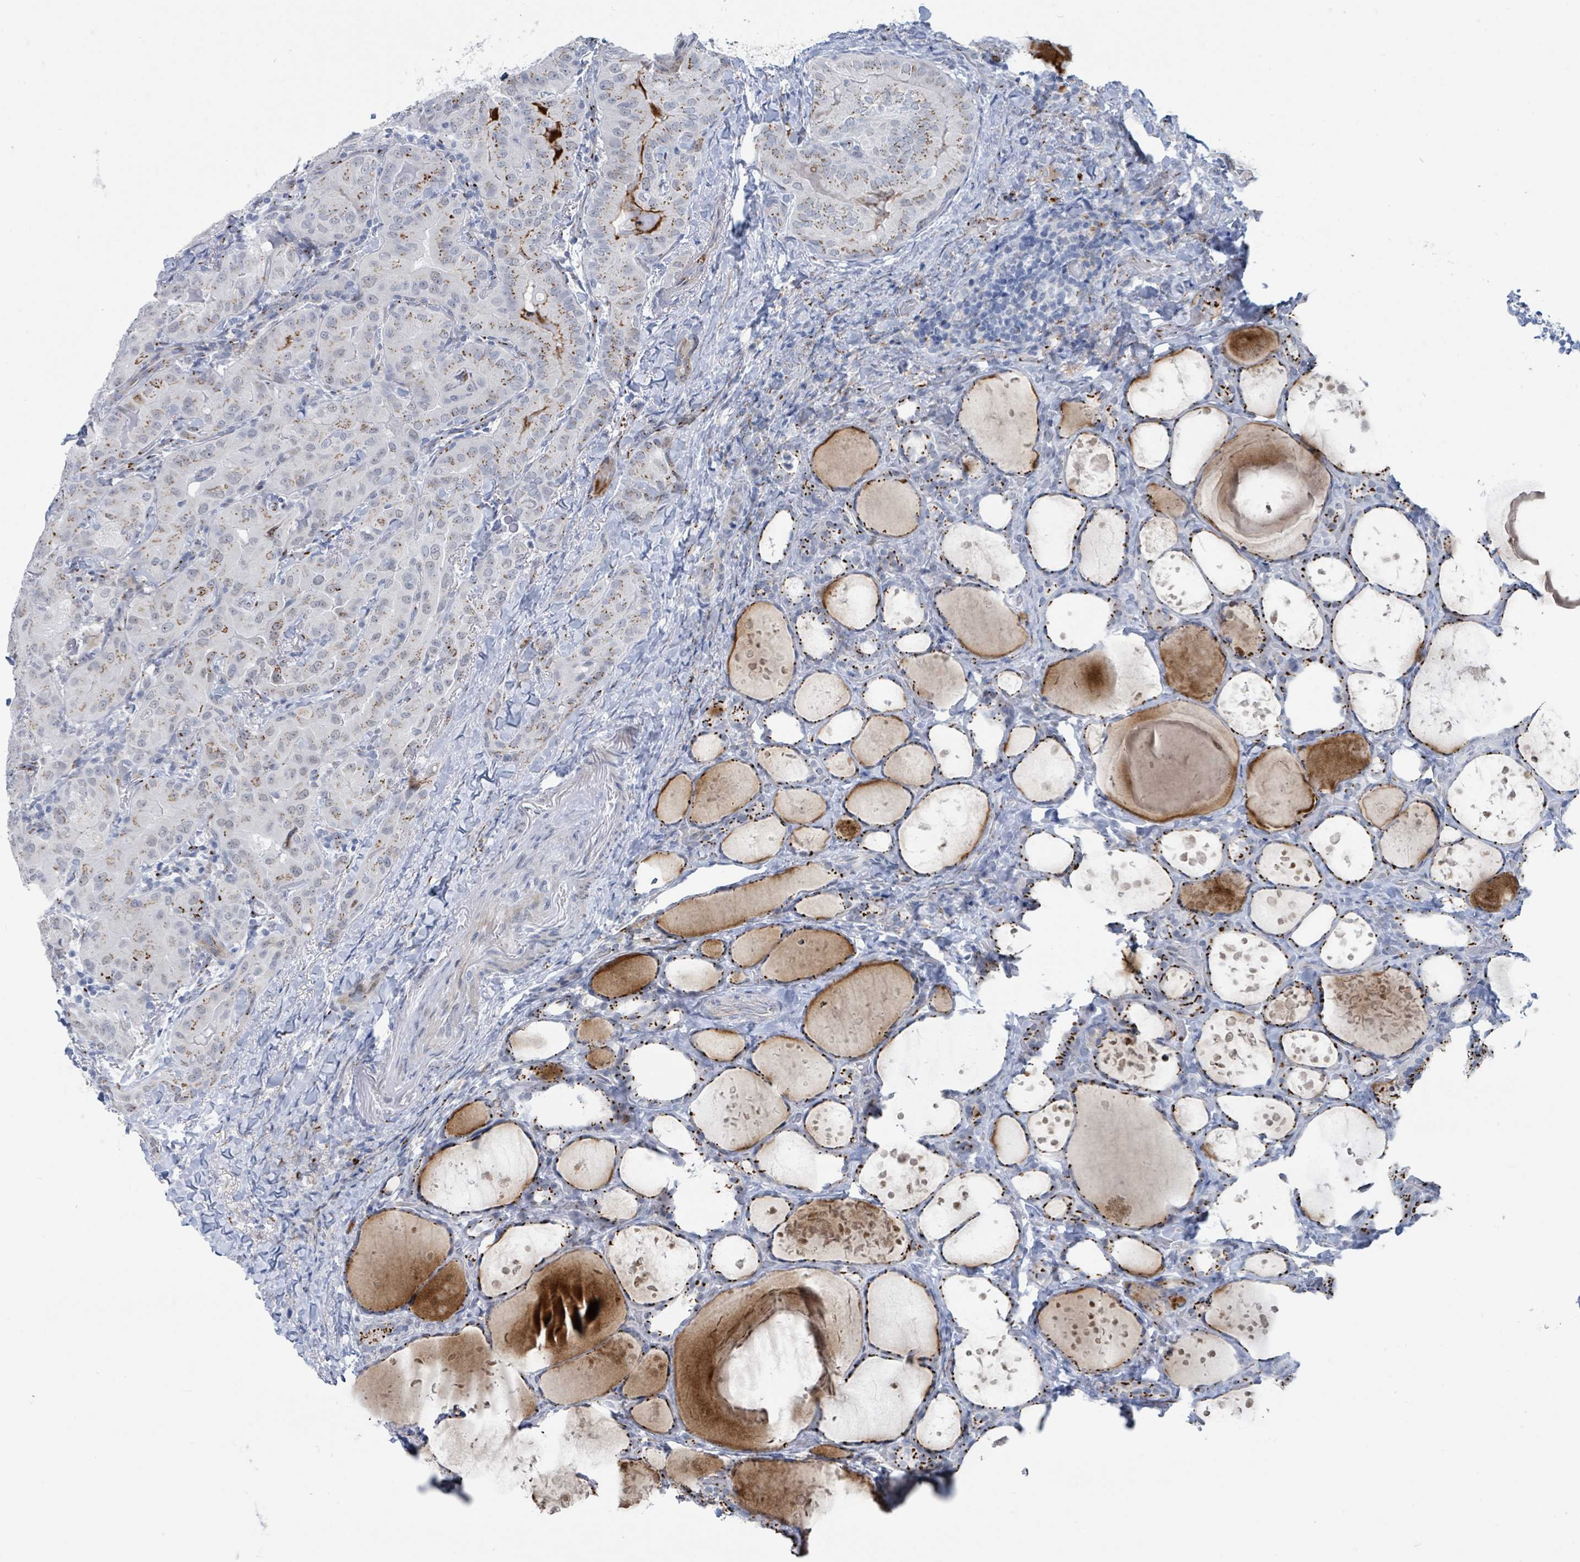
{"staining": {"intensity": "moderate", "quantity": "<25%", "location": "cytoplasmic/membranous"}, "tissue": "thyroid cancer", "cell_type": "Tumor cells", "image_type": "cancer", "snomed": [{"axis": "morphology", "description": "Papillary adenocarcinoma, NOS"}, {"axis": "topography", "description": "Thyroid gland"}], "caption": "Immunohistochemical staining of thyroid cancer displays low levels of moderate cytoplasmic/membranous expression in about <25% of tumor cells. (DAB (3,3'-diaminobenzidine) IHC with brightfield microscopy, high magnification).", "gene": "DCAF5", "patient": {"sex": "female", "age": 68}}